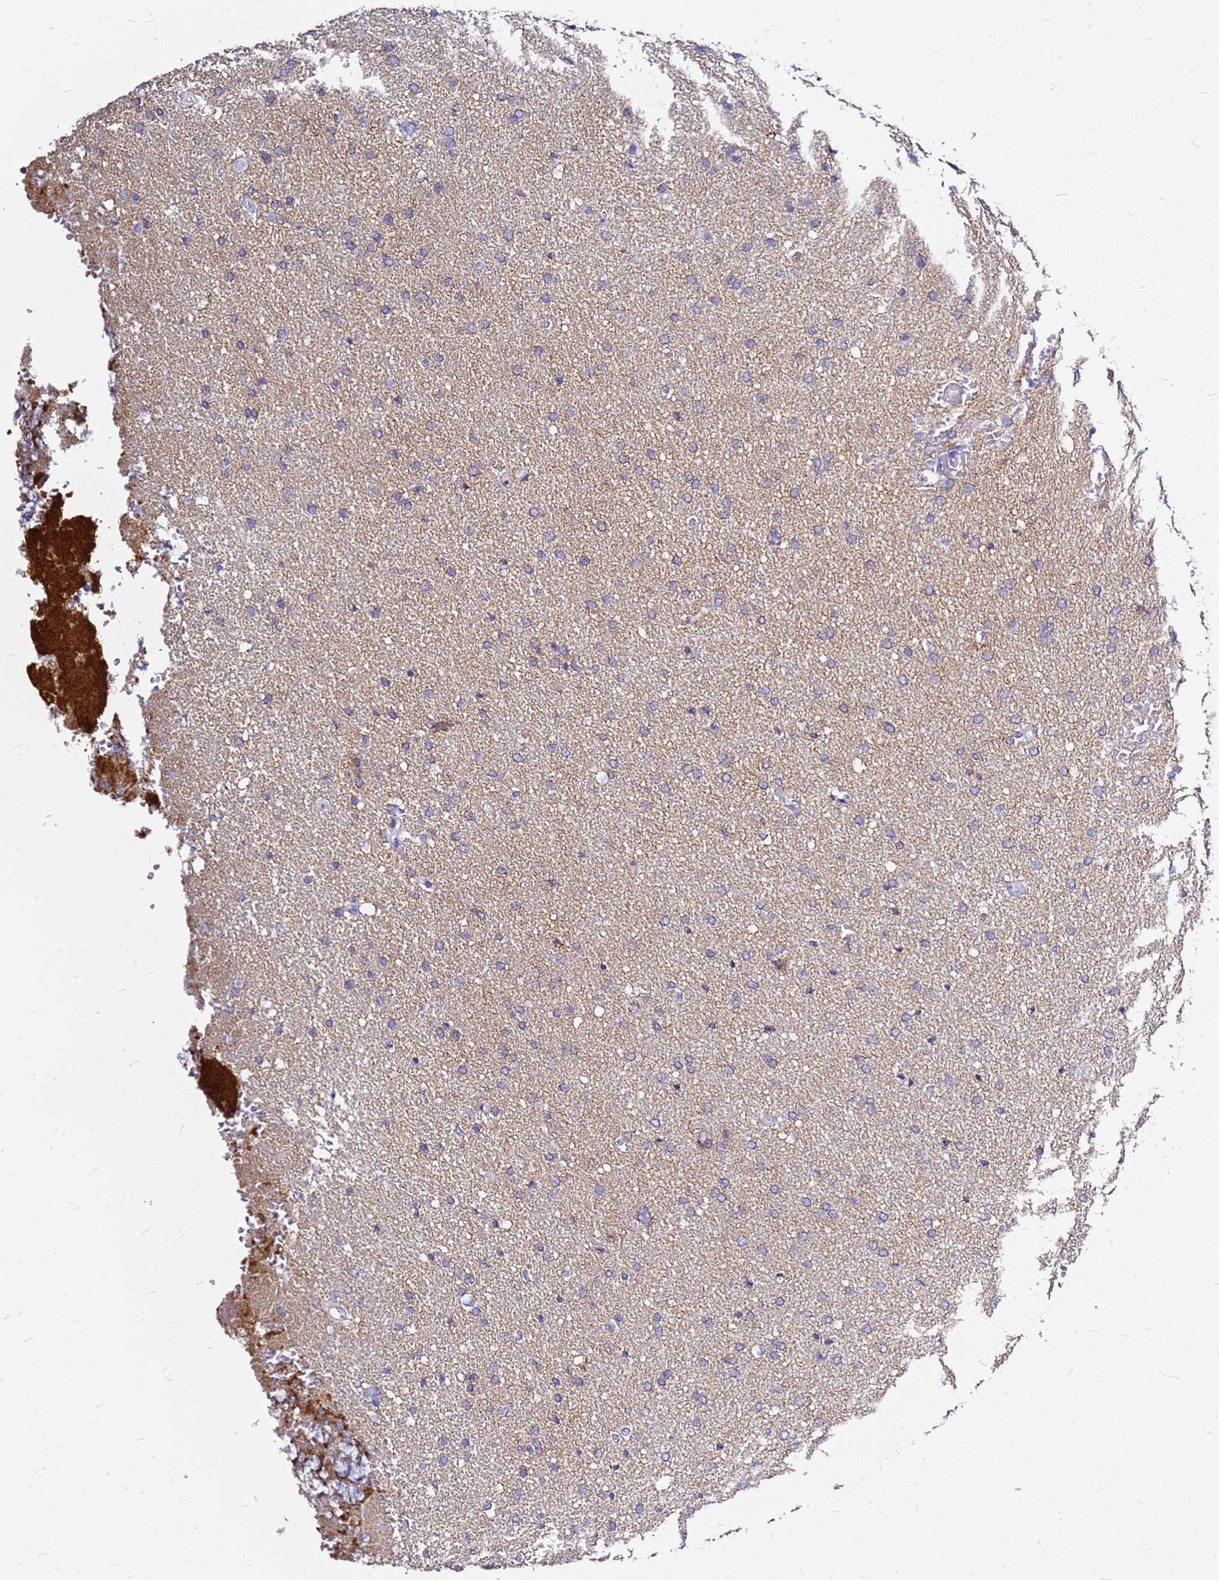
{"staining": {"intensity": "negative", "quantity": "none", "location": "none"}, "tissue": "glioma", "cell_type": "Tumor cells", "image_type": "cancer", "snomed": [{"axis": "morphology", "description": "Glioma, malignant, High grade"}, {"axis": "topography", "description": "Brain"}], "caption": "An immunohistochemistry histopathology image of malignant high-grade glioma is shown. There is no staining in tumor cells of malignant high-grade glioma. Brightfield microscopy of immunohistochemistry (IHC) stained with DAB (brown) and hematoxylin (blue), captured at high magnification.", "gene": "CASD1", "patient": {"sex": "male", "age": 72}}